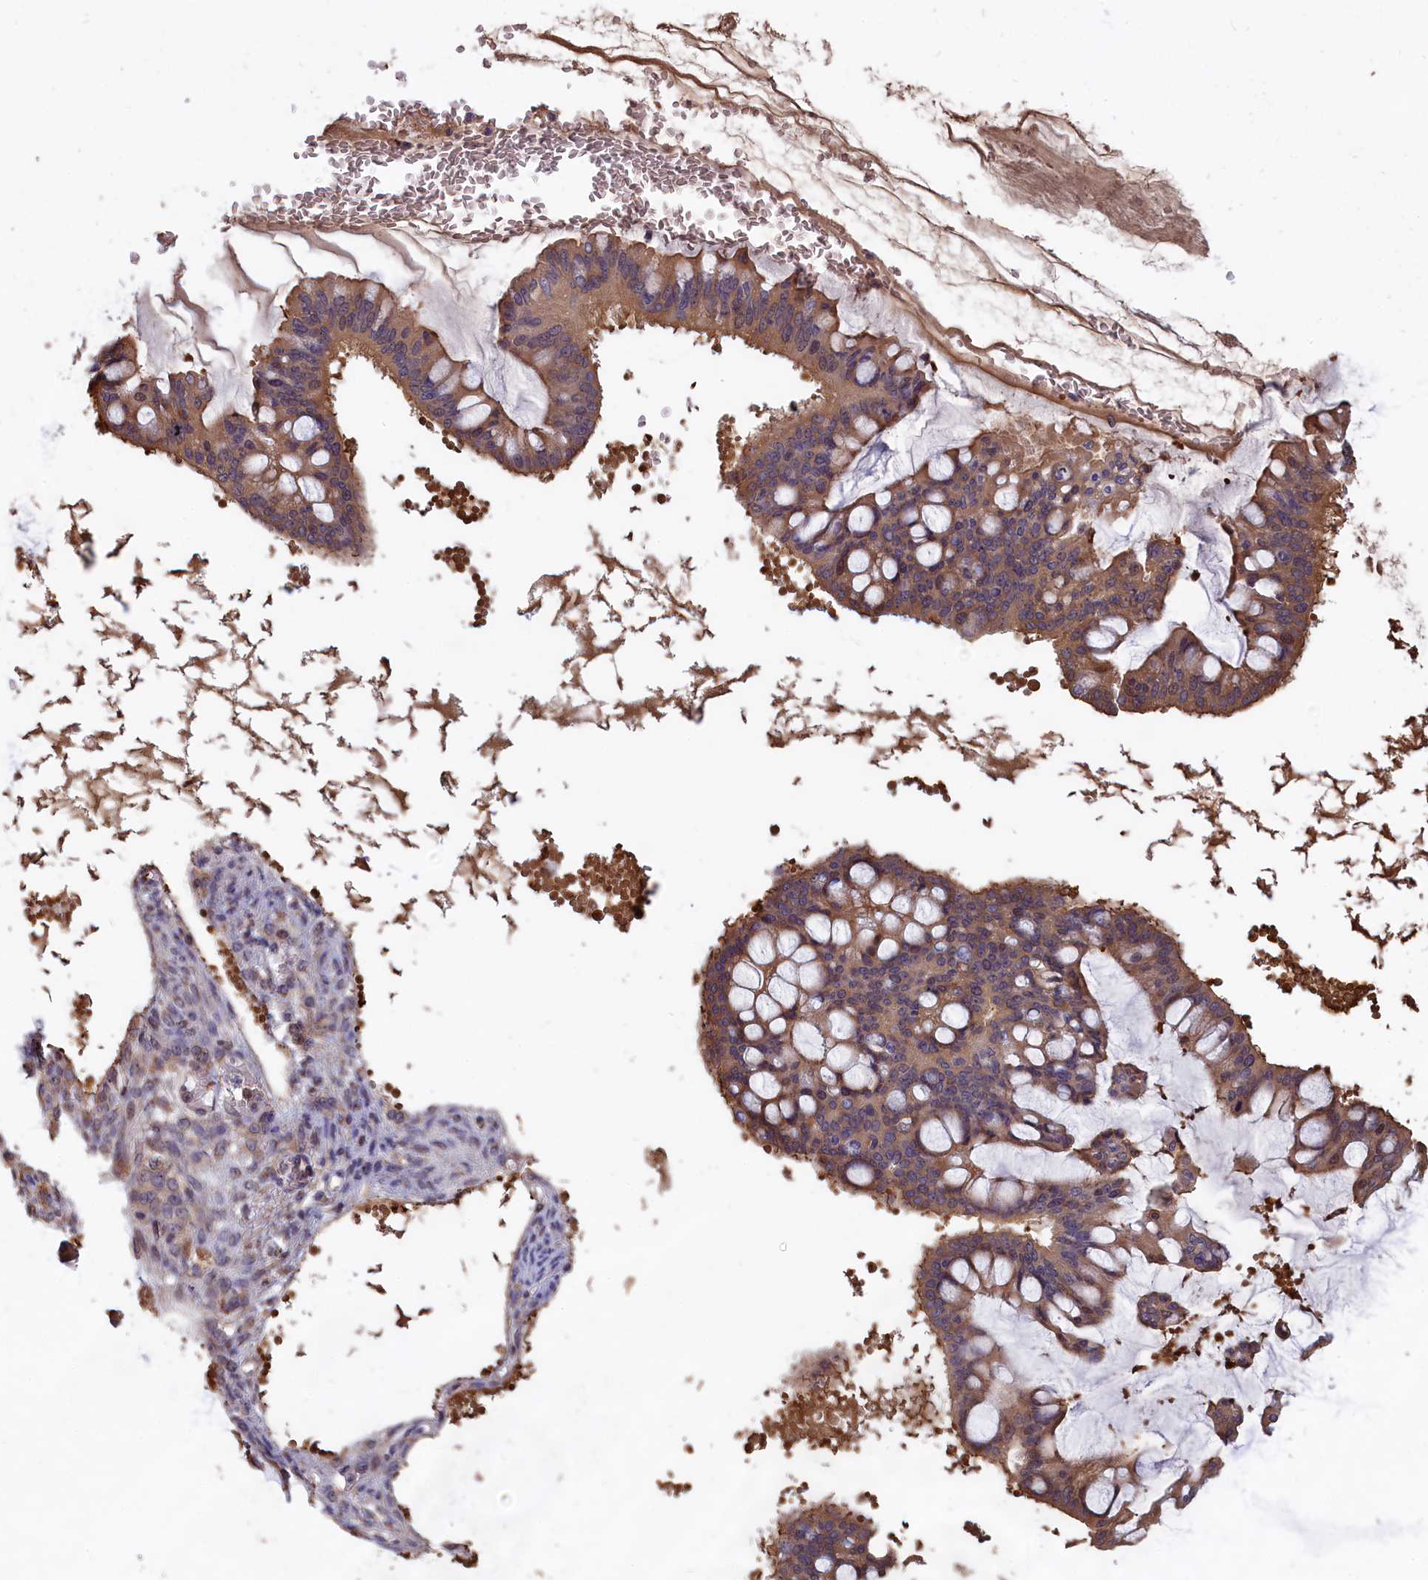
{"staining": {"intensity": "moderate", "quantity": ">75%", "location": "cytoplasmic/membranous"}, "tissue": "ovarian cancer", "cell_type": "Tumor cells", "image_type": "cancer", "snomed": [{"axis": "morphology", "description": "Cystadenocarcinoma, mucinous, NOS"}, {"axis": "topography", "description": "Ovary"}], "caption": "Ovarian mucinous cystadenocarcinoma was stained to show a protein in brown. There is medium levels of moderate cytoplasmic/membranous positivity in approximately >75% of tumor cells. The staining was performed using DAB, with brown indicating positive protein expression. Nuclei are stained blue with hematoxylin.", "gene": "ABCC8", "patient": {"sex": "female", "age": 73}}